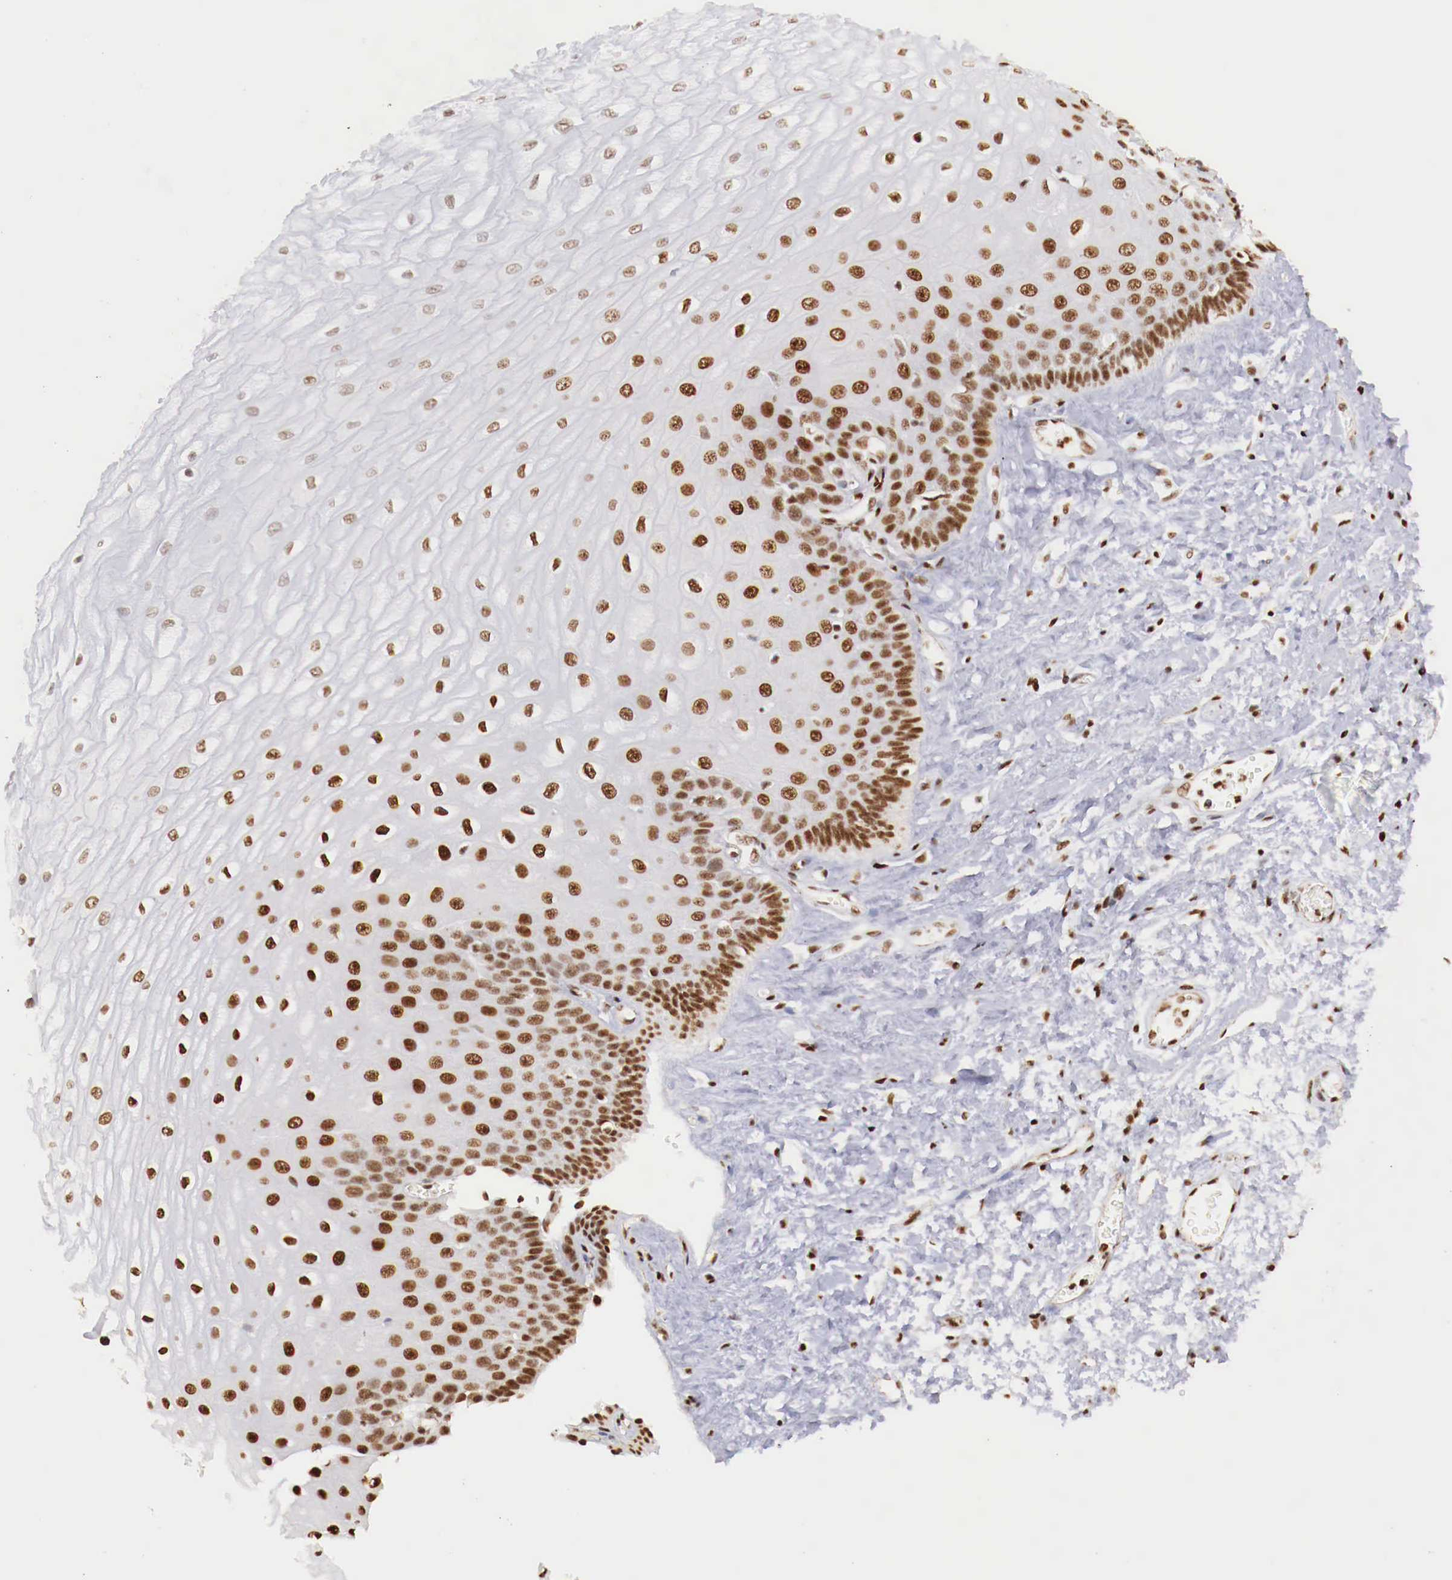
{"staining": {"intensity": "strong", "quantity": ">75%", "location": "nuclear"}, "tissue": "esophagus", "cell_type": "Squamous epithelial cells", "image_type": "normal", "snomed": [{"axis": "morphology", "description": "Normal tissue, NOS"}, {"axis": "topography", "description": "Esophagus"}], "caption": "Esophagus was stained to show a protein in brown. There is high levels of strong nuclear expression in approximately >75% of squamous epithelial cells. (brown staining indicates protein expression, while blue staining denotes nuclei).", "gene": "MAX", "patient": {"sex": "male", "age": 65}}